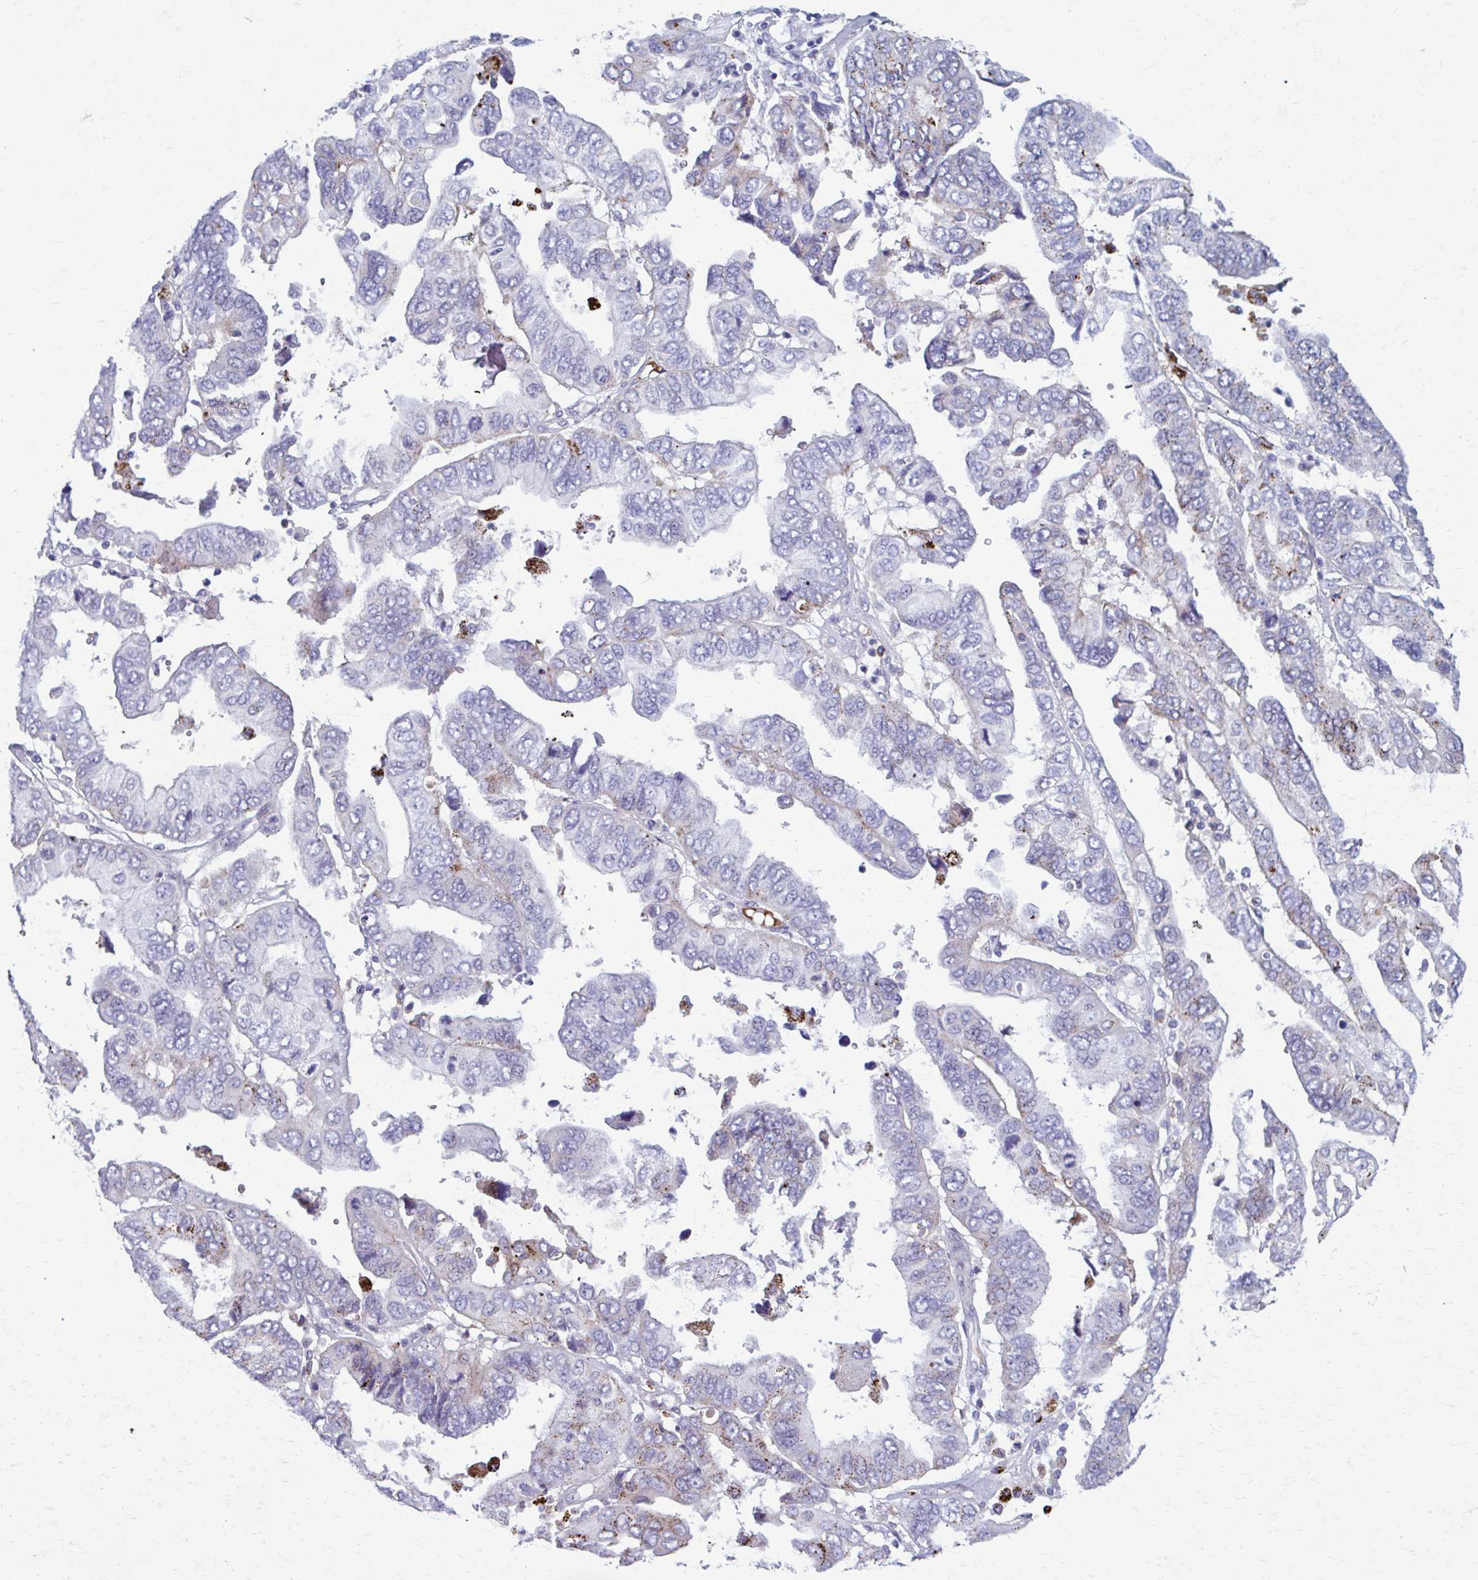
{"staining": {"intensity": "moderate", "quantity": "<25%", "location": "cytoplasmic/membranous"}, "tissue": "ovarian cancer", "cell_type": "Tumor cells", "image_type": "cancer", "snomed": [{"axis": "morphology", "description": "Cystadenocarcinoma, serous, NOS"}, {"axis": "topography", "description": "Ovary"}], "caption": "Immunohistochemistry (IHC) micrograph of human serous cystadenocarcinoma (ovarian) stained for a protein (brown), which shows low levels of moderate cytoplasmic/membranous staining in approximately <25% of tumor cells.", "gene": "C12orf71", "patient": {"sex": "female", "age": 79}}